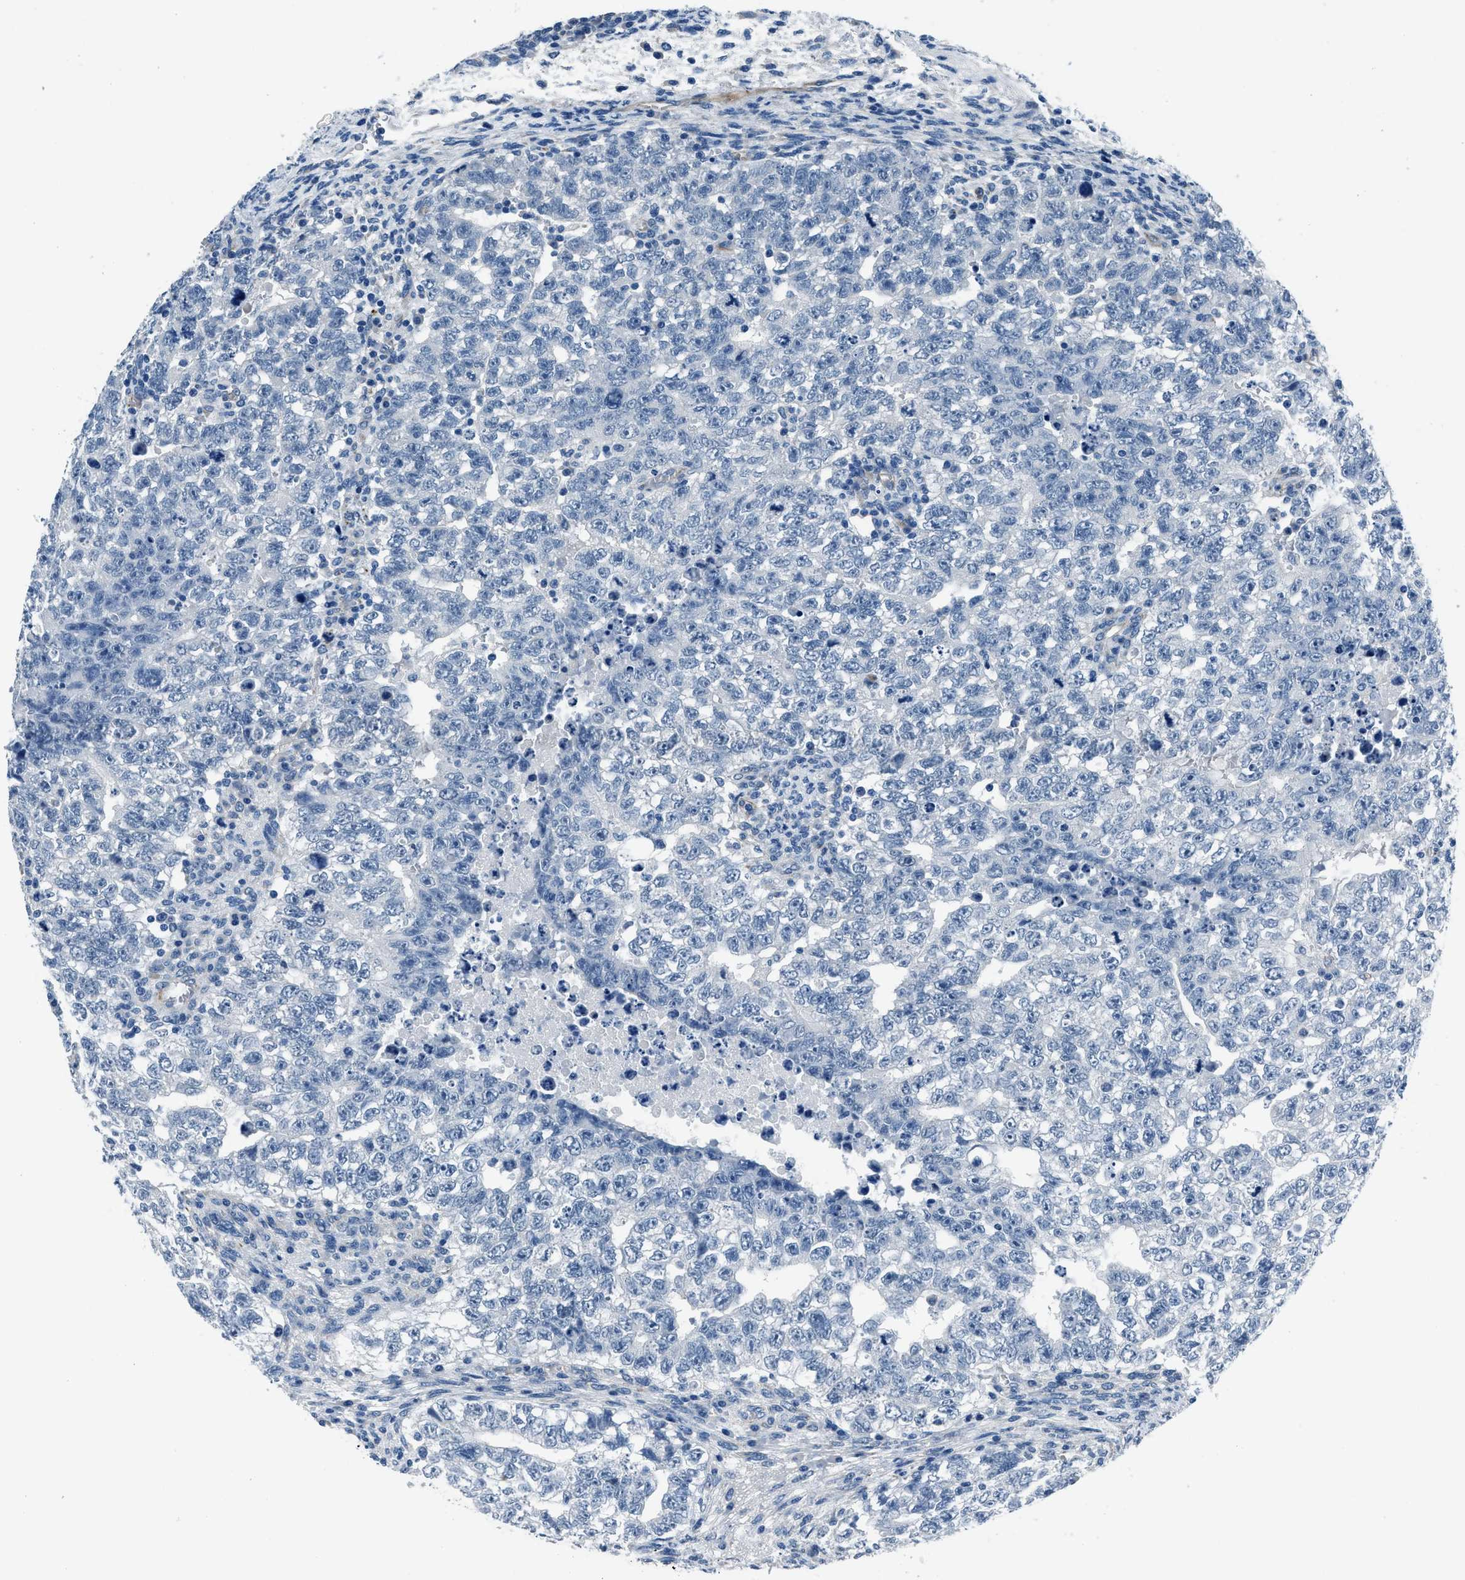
{"staining": {"intensity": "negative", "quantity": "none", "location": "none"}, "tissue": "testis cancer", "cell_type": "Tumor cells", "image_type": "cancer", "snomed": [{"axis": "morphology", "description": "Seminoma, NOS"}, {"axis": "morphology", "description": "Carcinoma, Embryonal, NOS"}, {"axis": "topography", "description": "Testis"}], "caption": "Tumor cells show no significant protein positivity in testis cancer.", "gene": "GJA3", "patient": {"sex": "male", "age": 38}}